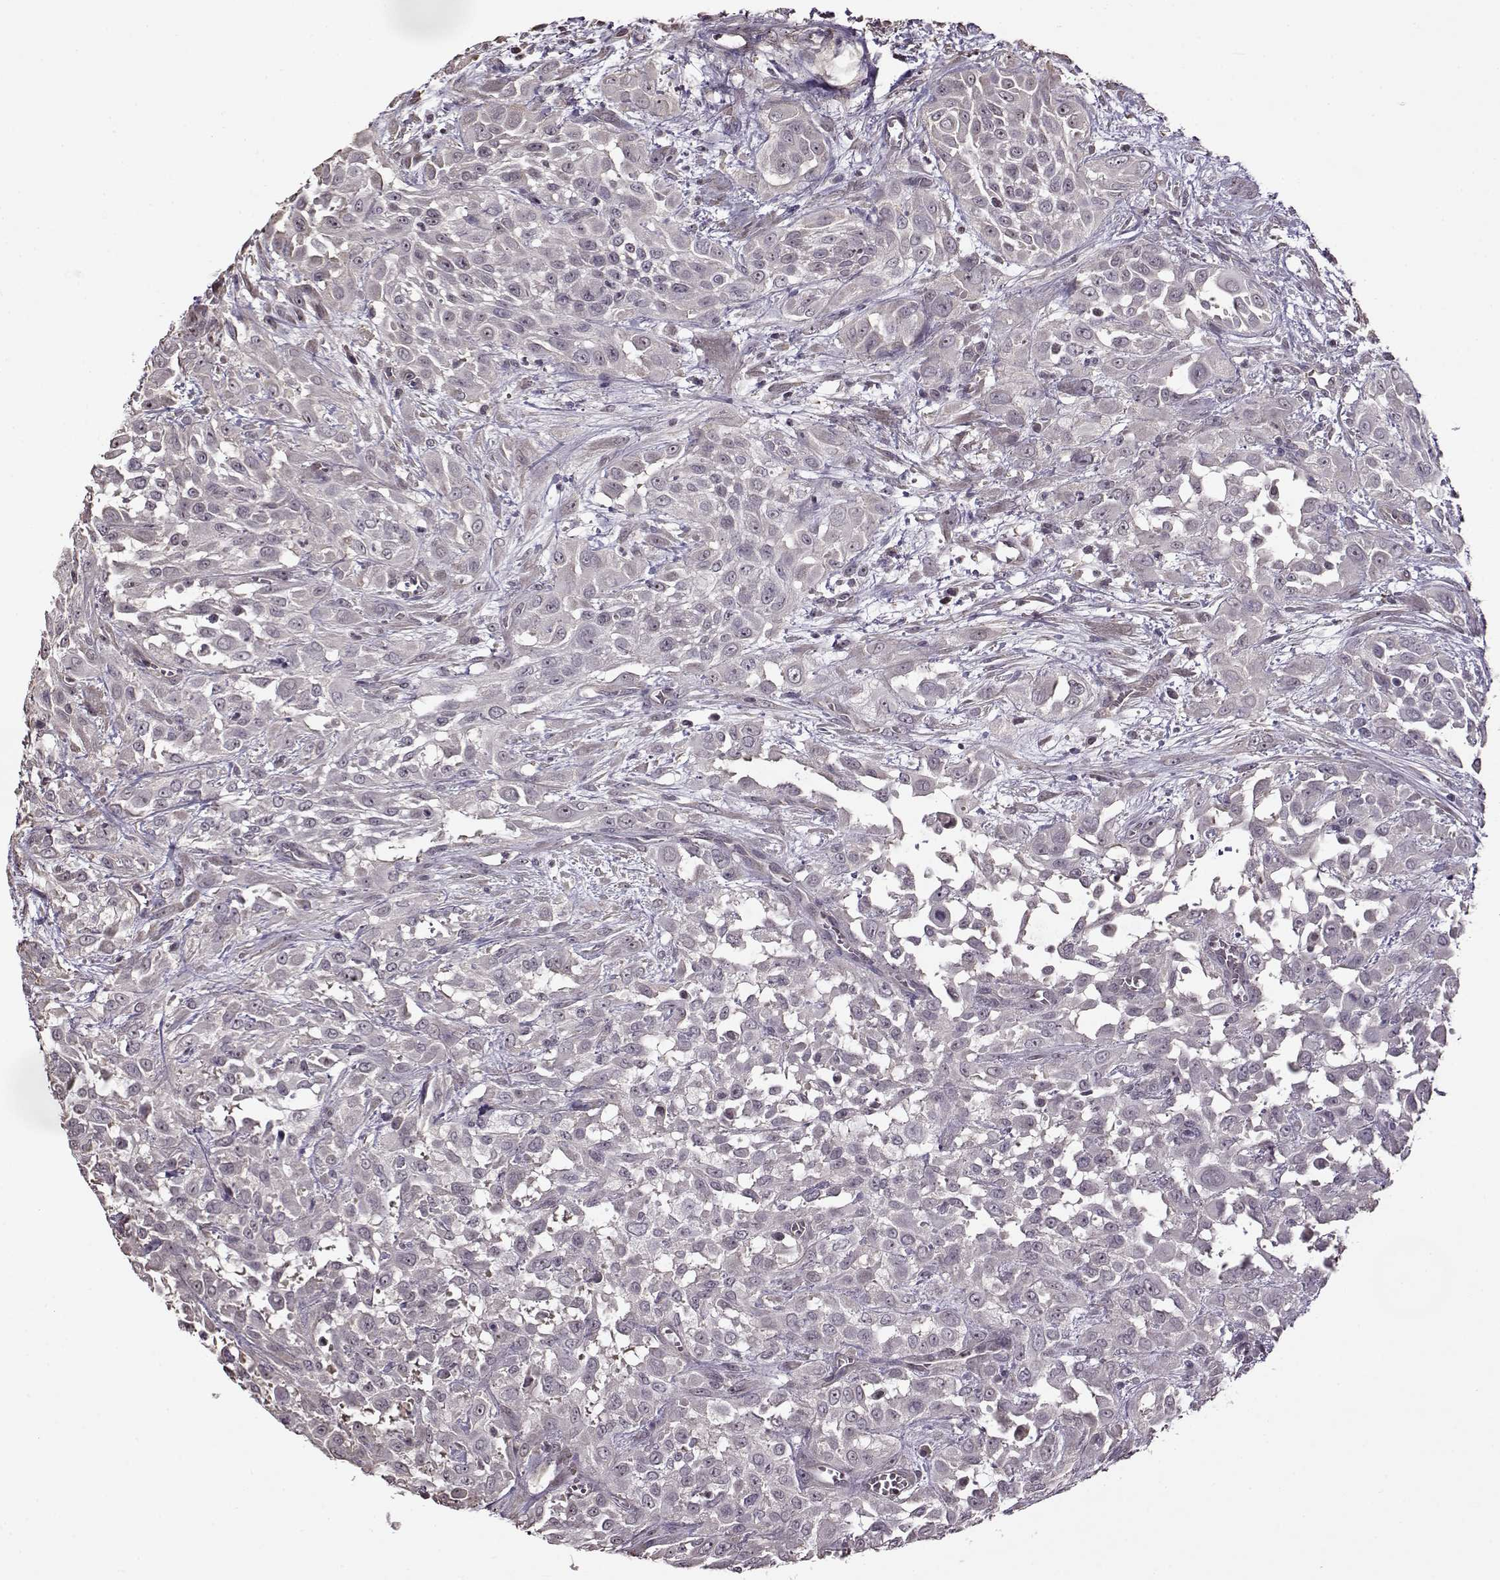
{"staining": {"intensity": "negative", "quantity": "none", "location": "none"}, "tissue": "urothelial cancer", "cell_type": "Tumor cells", "image_type": "cancer", "snomed": [{"axis": "morphology", "description": "Urothelial carcinoma, High grade"}, {"axis": "topography", "description": "Urinary bladder"}], "caption": "An immunohistochemistry (IHC) image of urothelial cancer is shown. There is no staining in tumor cells of urothelial cancer. (DAB immunohistochemistry (IHC) visualized using brightfield microscopy, high magnification).", "gene": "FSHB", "patient": {"sex": "male", "age": 57}}